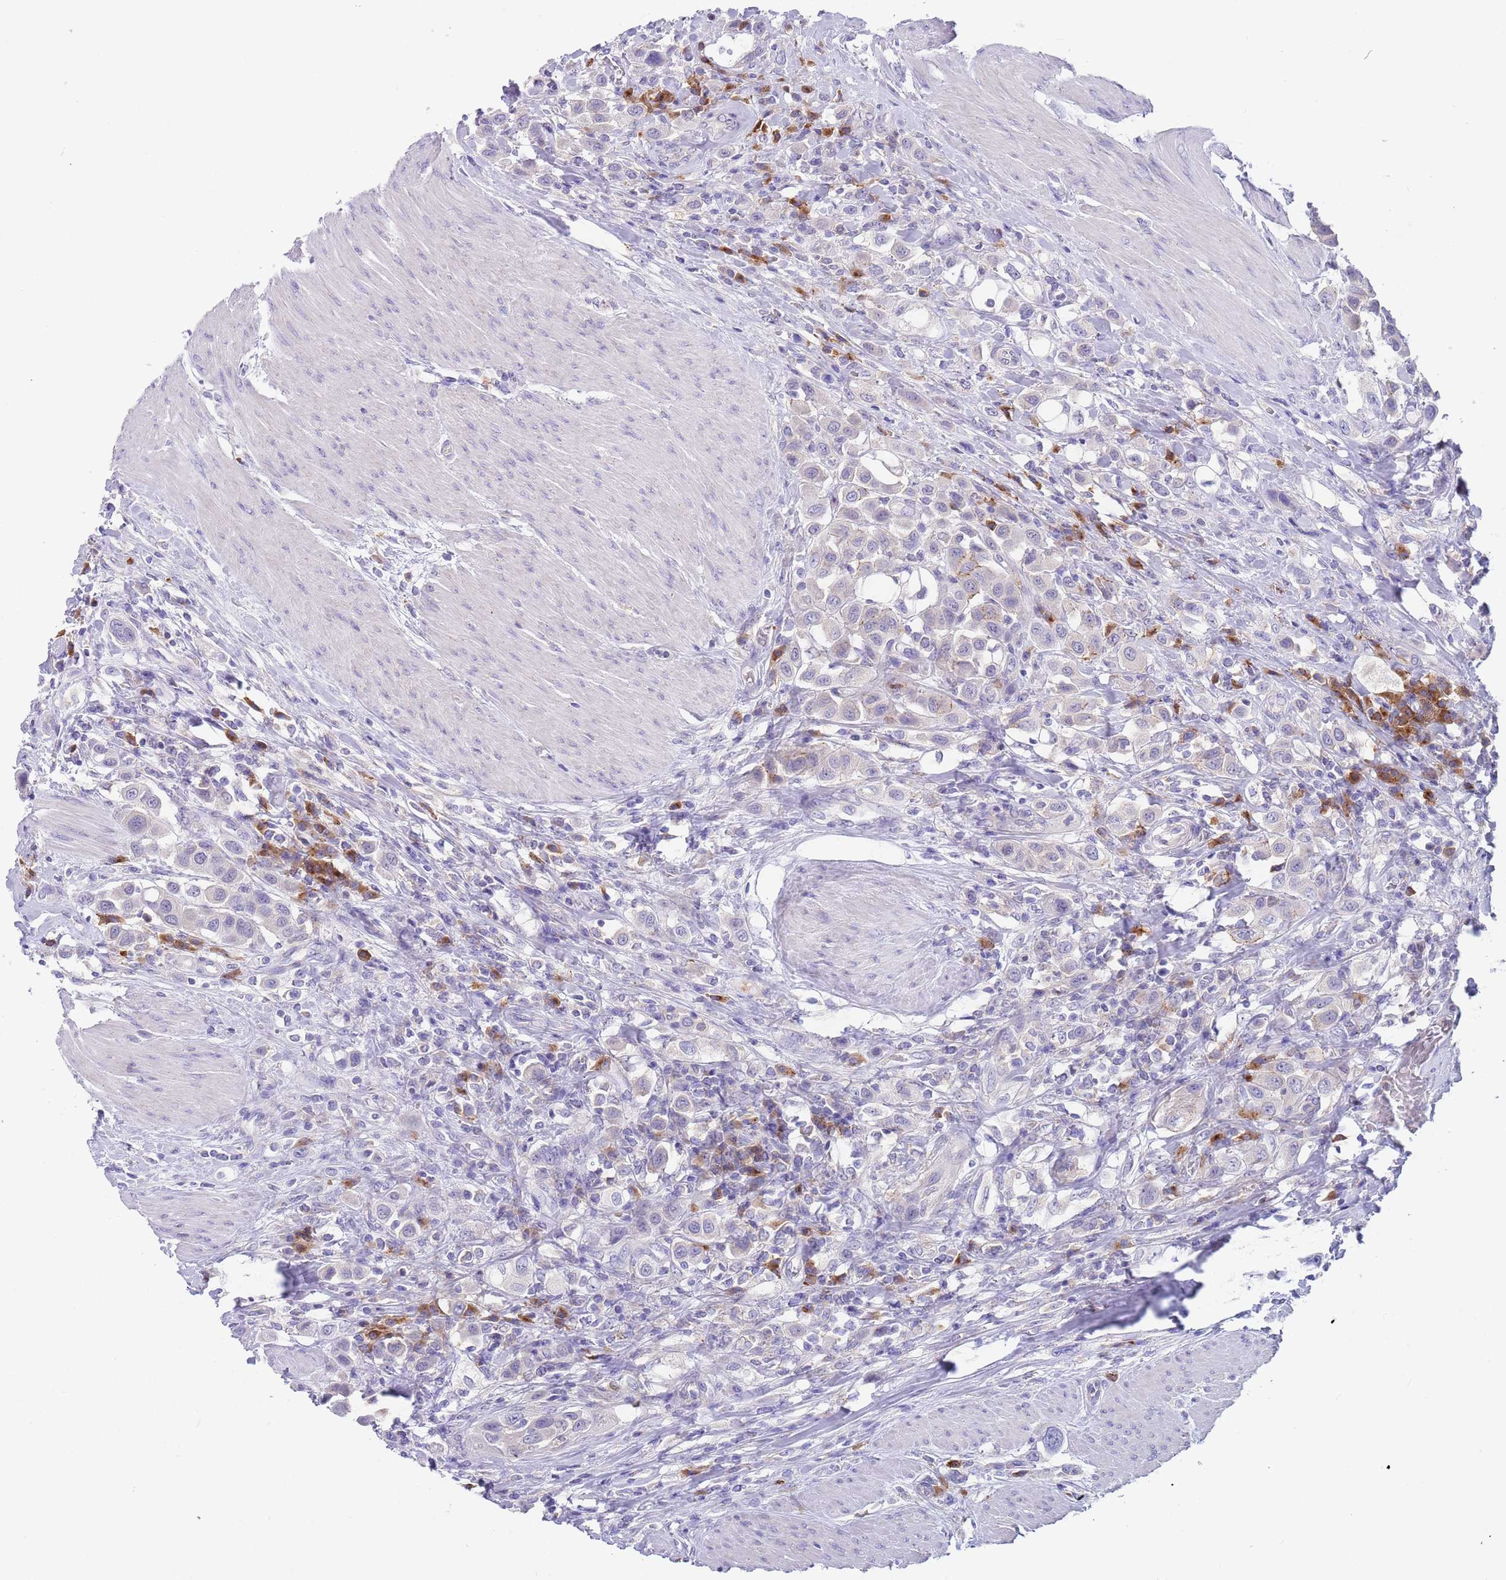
{"staining": {"intensity": "negative", "quantity": "none", "location": "none"}, "tissue": "urothelial cancer", "cell_type": "Tumor cells", "image_type": "cancer", "snomed": [{"axis": "morphology", "description": "Urothelial carcinoma, High grade"}, {"axis": "topography", "description": "Urinary bladder"}], "caption": "This is an immunohistochemistry micrograph of urothelial cancer. There is no staining in tumor cells.", "gene": "TYW1", "patient": {"sex": "male", "age": 50}}